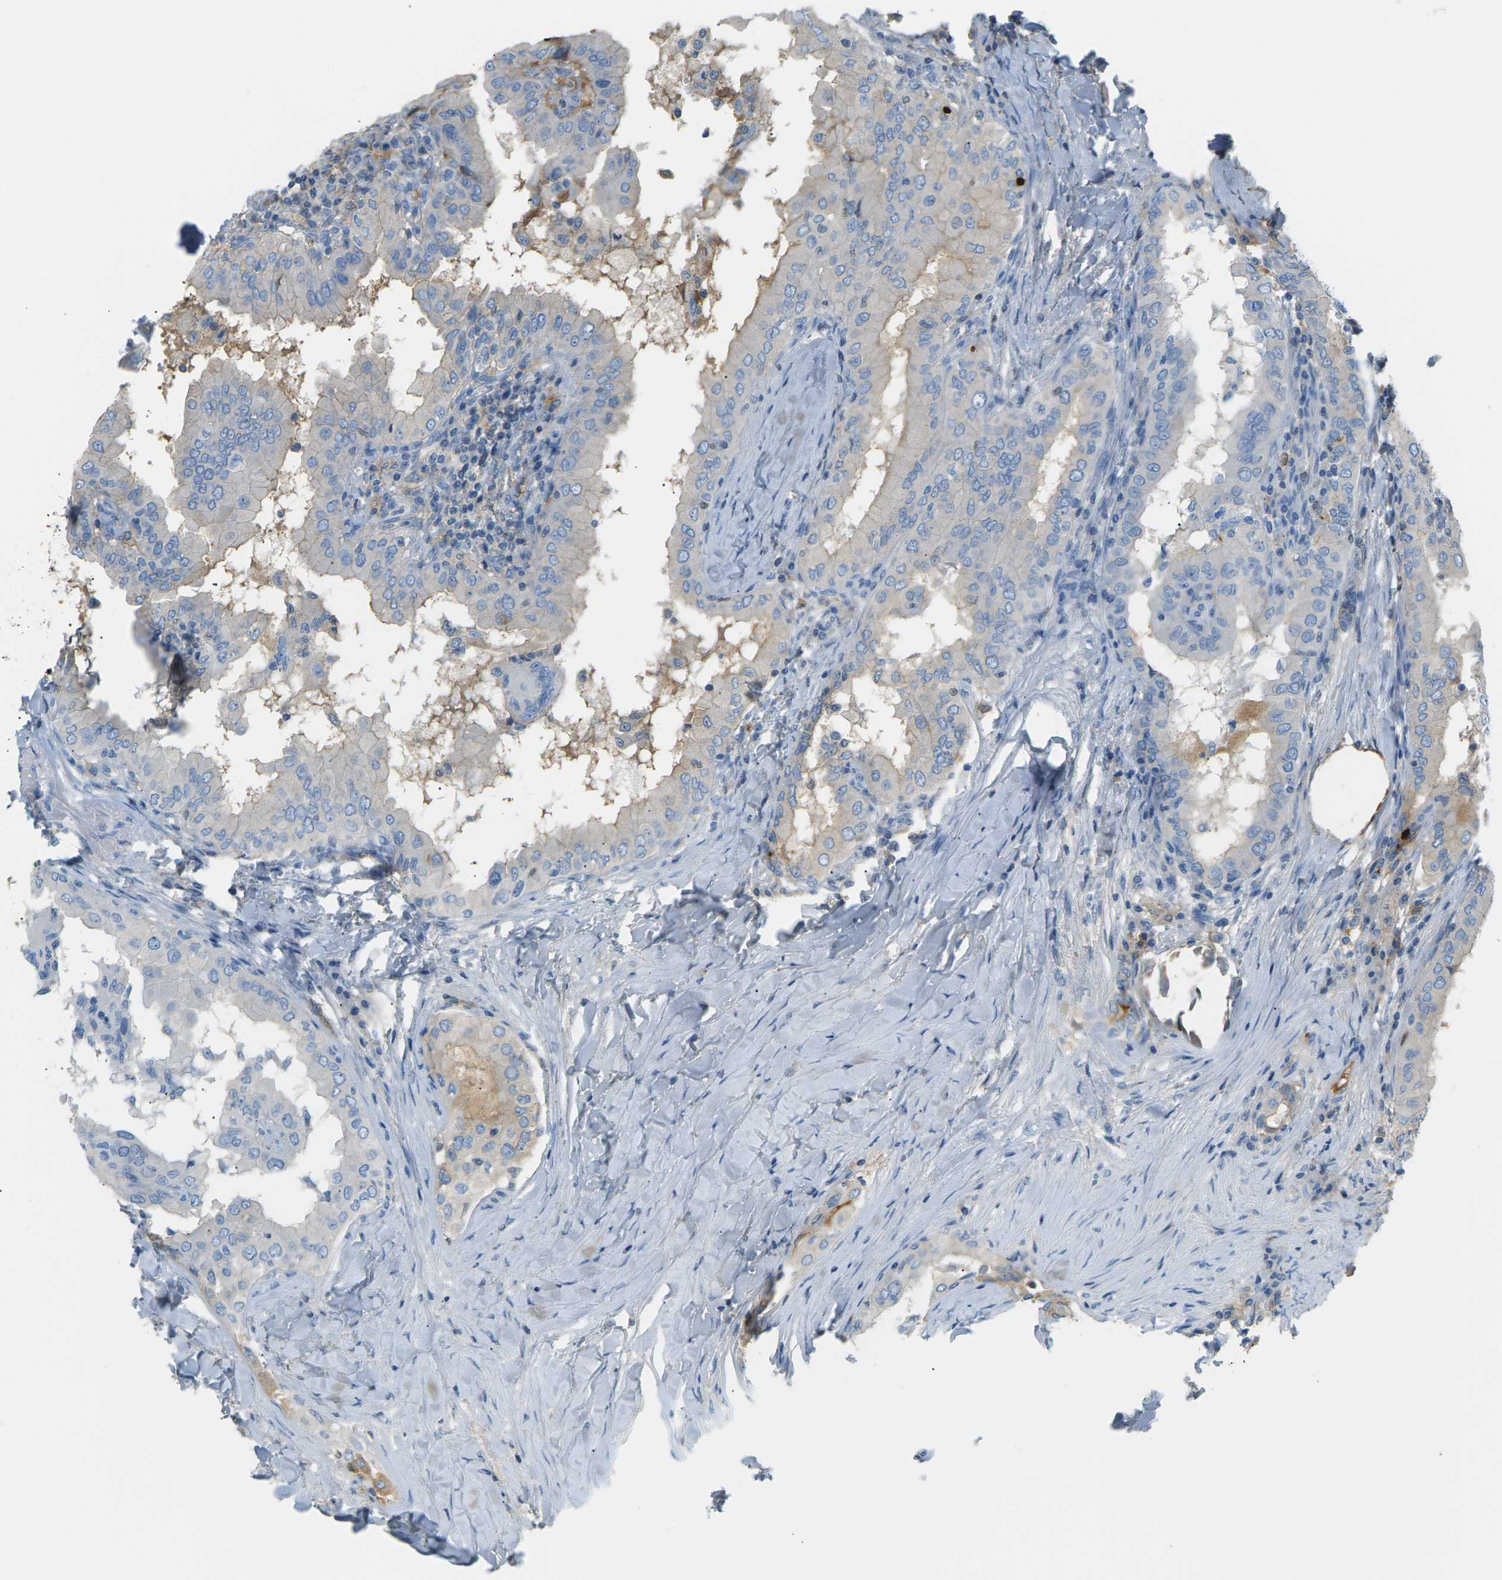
{"staining": {"intensity": "negative", "quantity": "none", "location": "none"}, "tissue": "thyroid cancer", "cell_type": "Tumor cells", "image_type": "cancer", "snomed": [{"axis": "morphology", "description": "Papillary adenocarcinoma, NOS"}, {"axis": "topography", "description": "Thyroid gland"}], "caption": "Immunohistochemistry of human thyroid cancer (papillary adenocarcinoma) reveals no staining in tumor cells.", "gene": "CFI", "patient": {"sex": "male", "age": 33}}